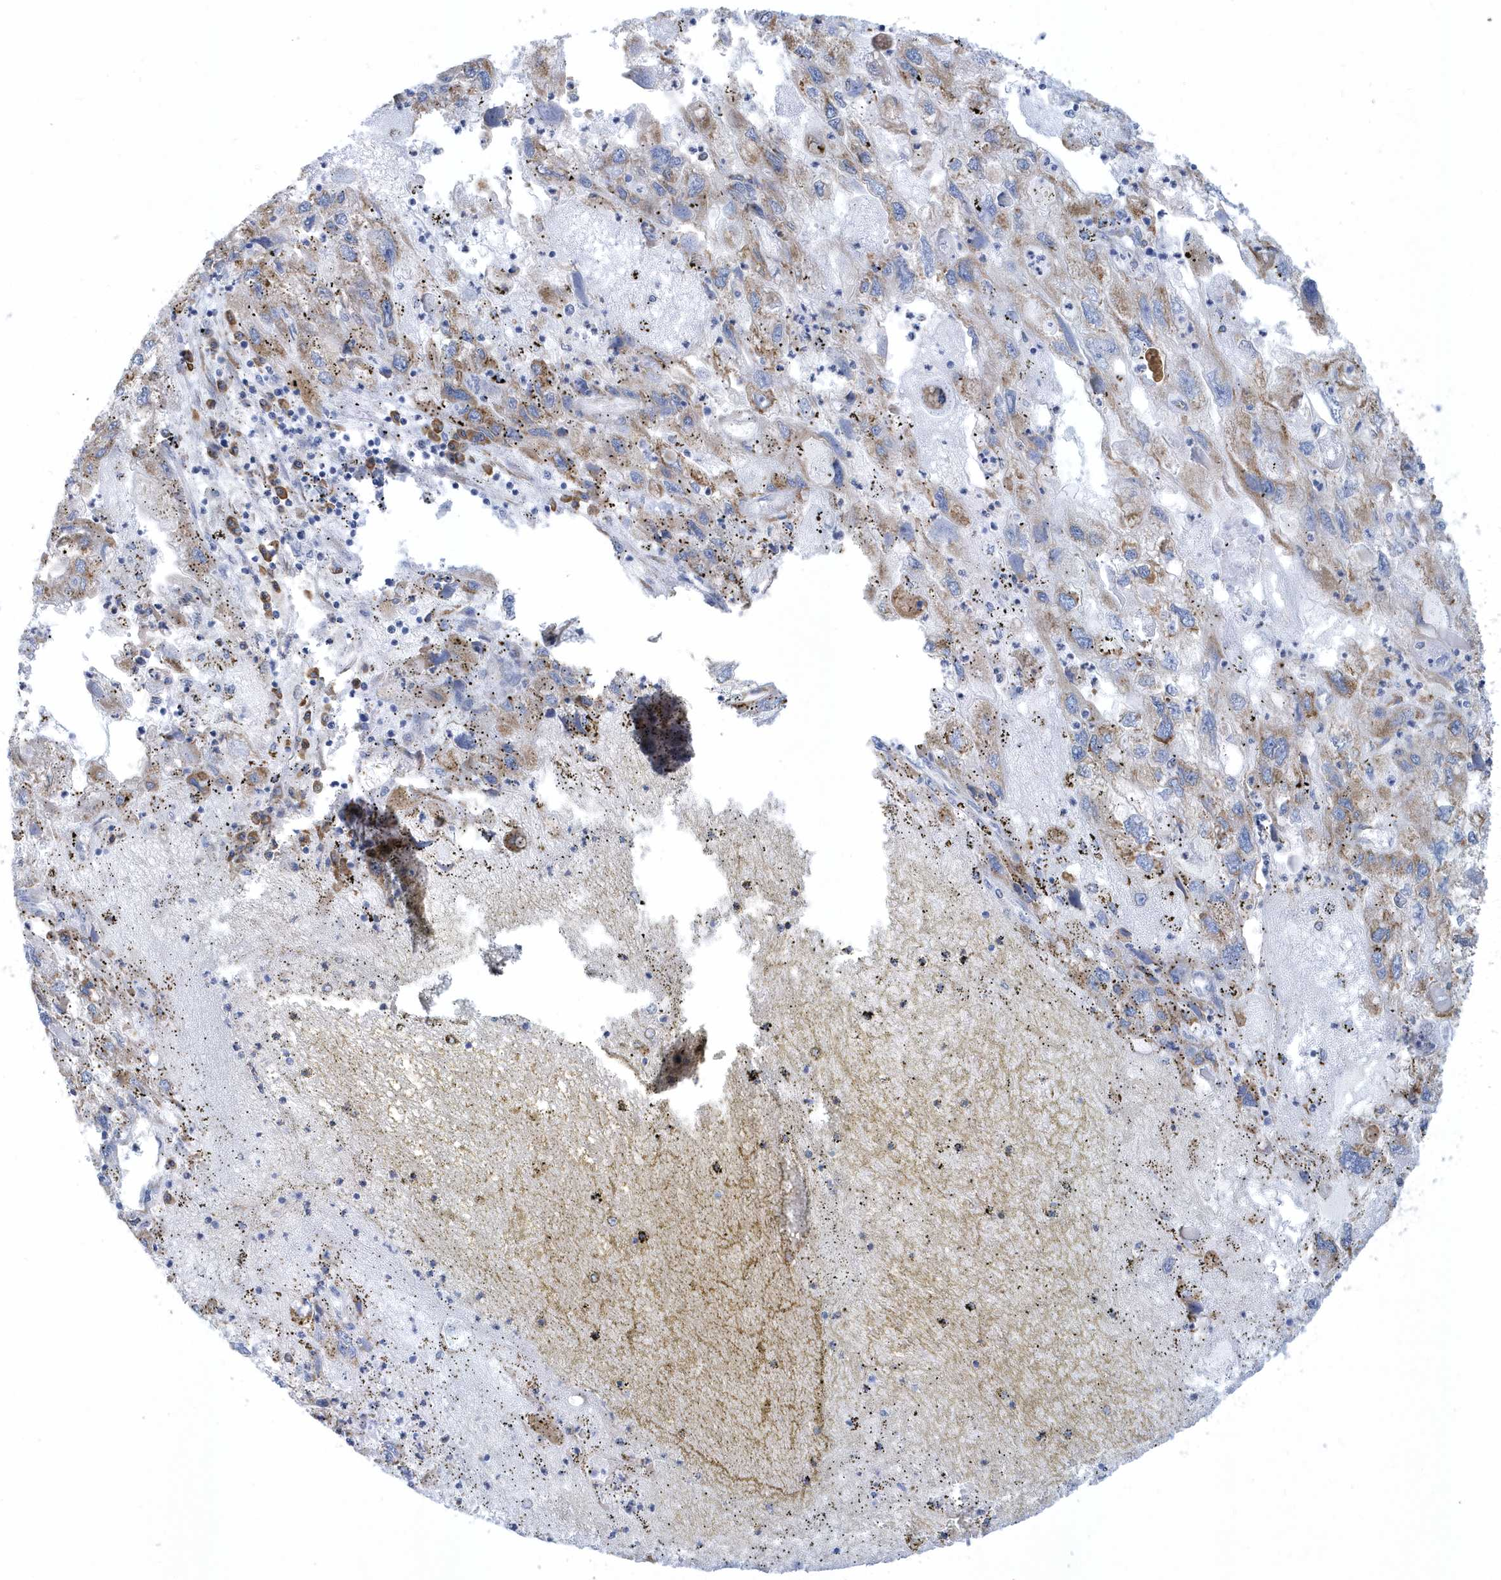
{"staining": {"intensity": "moderate", "quantity": "25%-75%", "location": "cytoplasmic/membranous"}, "tissue": "endometrial cancer", "cell_type": "Tumor cells", "image_type": "cancer", "snomed": [{"axis": "morphology", "description": "Adenocarcinoma, NOS"}, {"axis": "topography", "description": "Endometrium"}], "caption": "High-magnification brightfield microscopy of adenocarcinoma (endometrial) stained with DAB (brown) and counterstained with hematoxylin (blue). tumor cells exhibit moderate cytoplasmic/membranous positivity is appreciated in about25%-75% of cells.", "gene": "DCAF1", "patient": {"sex": "female", "age": 49}}